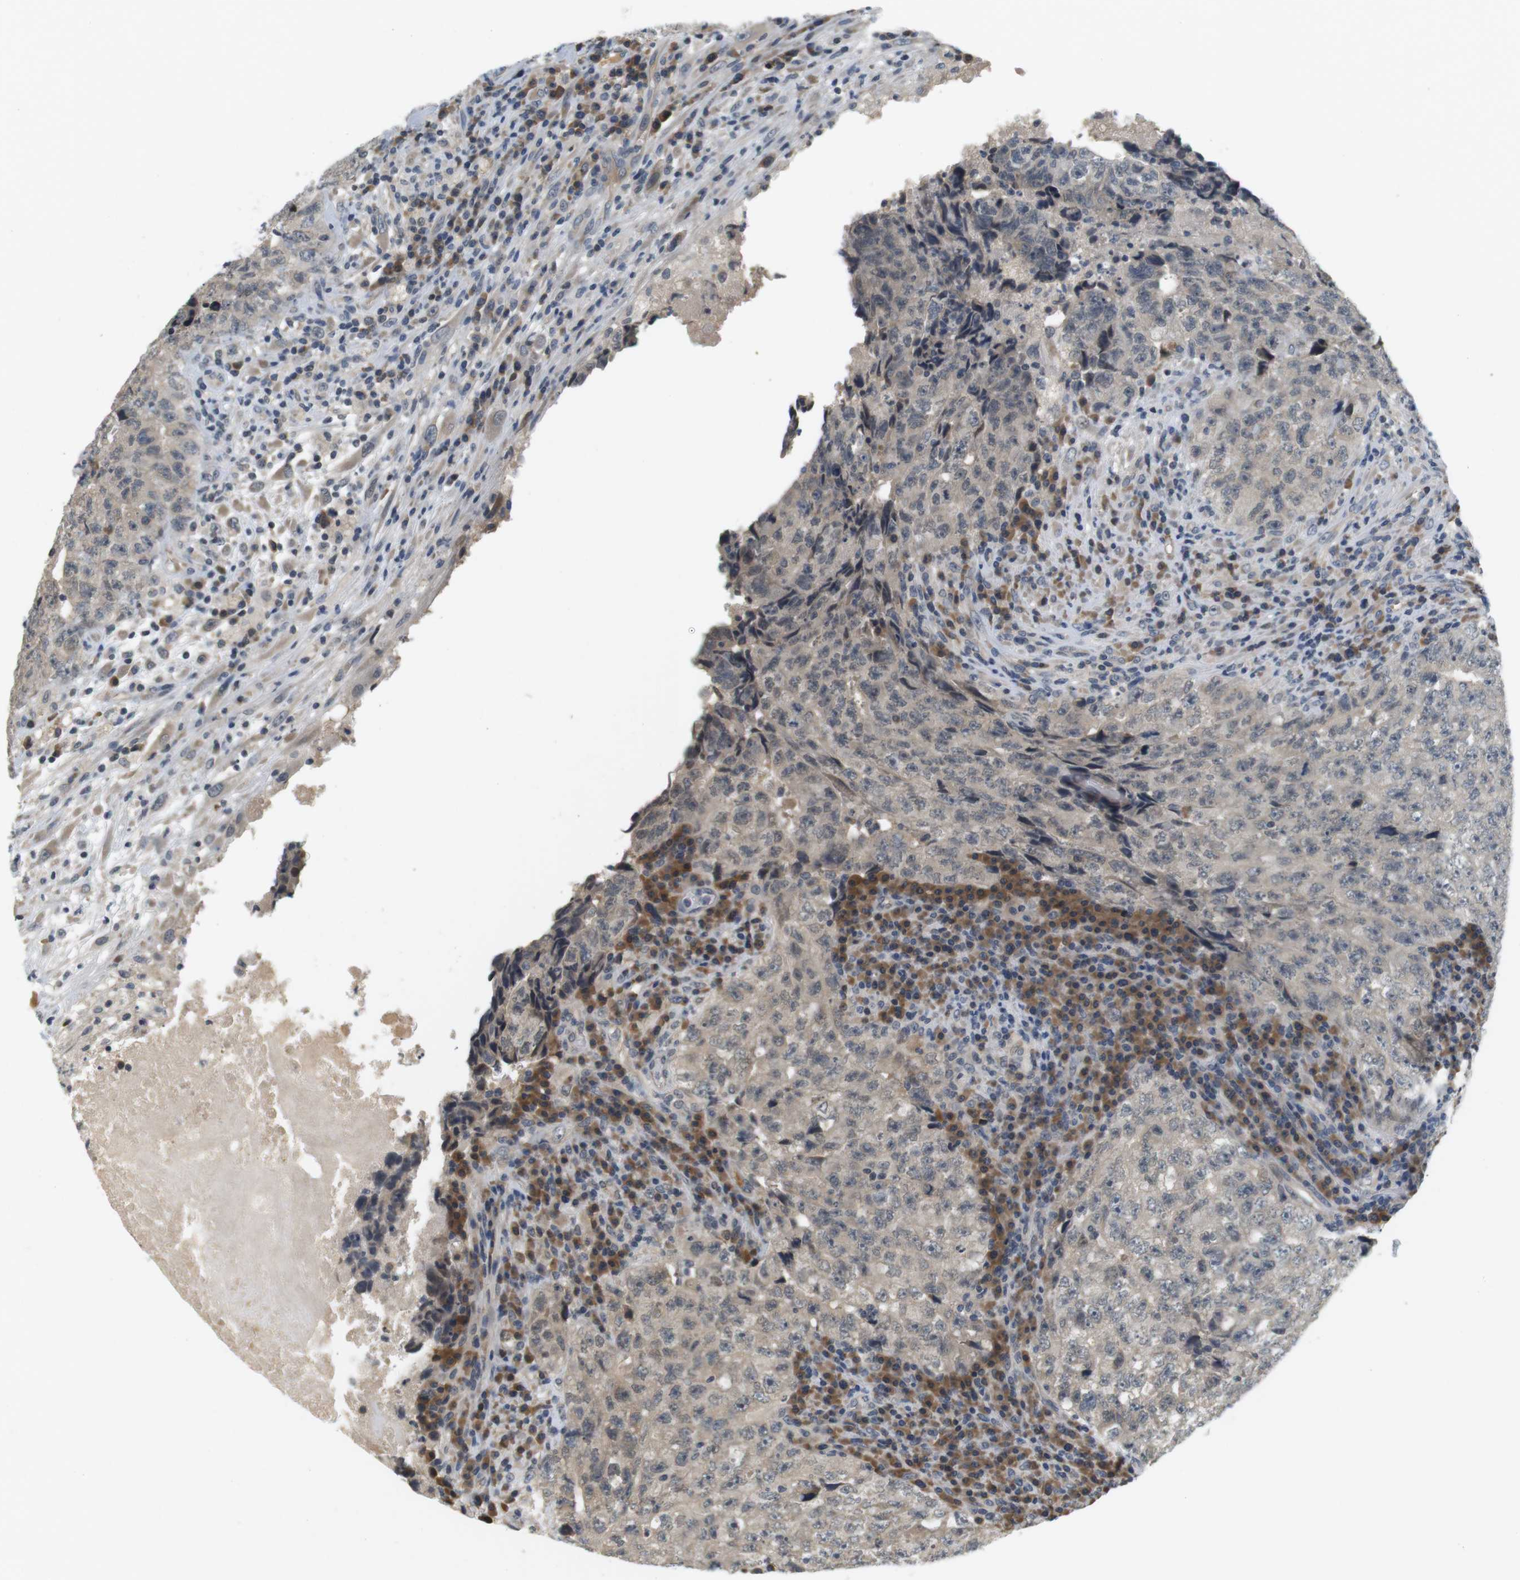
{"staining": {"intensity": "negative", "quantity": "none", "location": "none"}, "tissue": "testis cancer", "cell_type": "Tumor cells", "image_type": "cancer", "snomed": [{"axis": "morphology", "description": "Necrosis, NOS"}, {"axis": "morphology", "description": "Carcinoma, Embryonal, NOS"}, {"axis": "topography", "description": "Testis"}], "caption": "A micrograph of human testis cancer is negative for staining in tumor cells.", "gene": "WNT7A", "patient": {"sex": "male", "age": 19}}